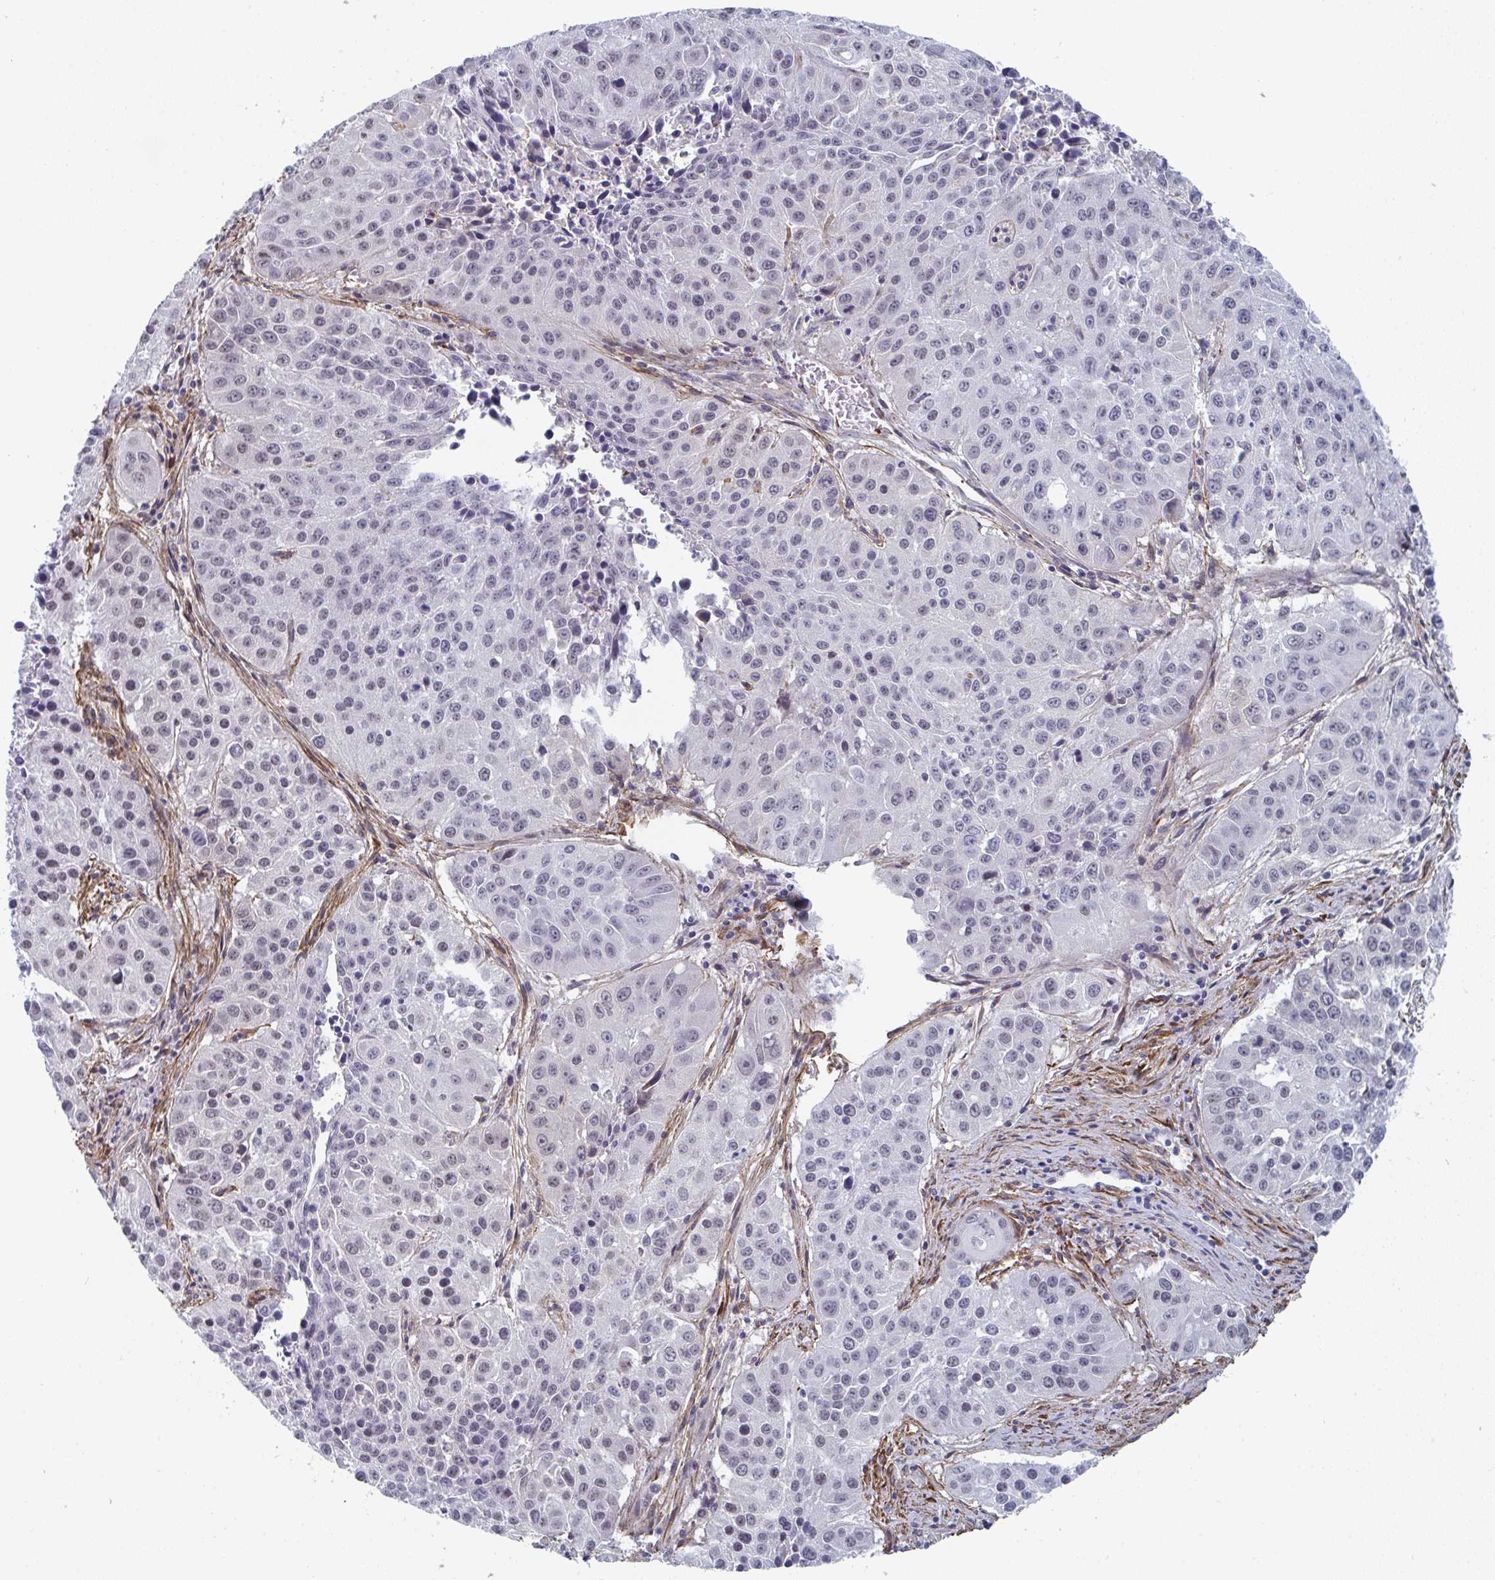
{"staining": {"intensity": "negative", "quantity": "none", "location": "none"}, "tissue": "lung cancer", "cell_type": "Tumor cells", "image_type": "cancer", "snomed": [{"axis": "morphology", "description": "Squamous cell carcinoma, NOS"}, {"axis": "topography", "description": "Lung"}], "caption": "Immunohistochemical staining of lung cancer (squamous cell carcinoma) reveals no significant expression in tumor cells. (Brightfield microscopy of DAB immunohistochemistry at high magnification).", "gene": "NEURL4", "patient": {"sex": "female", "age": 61}}